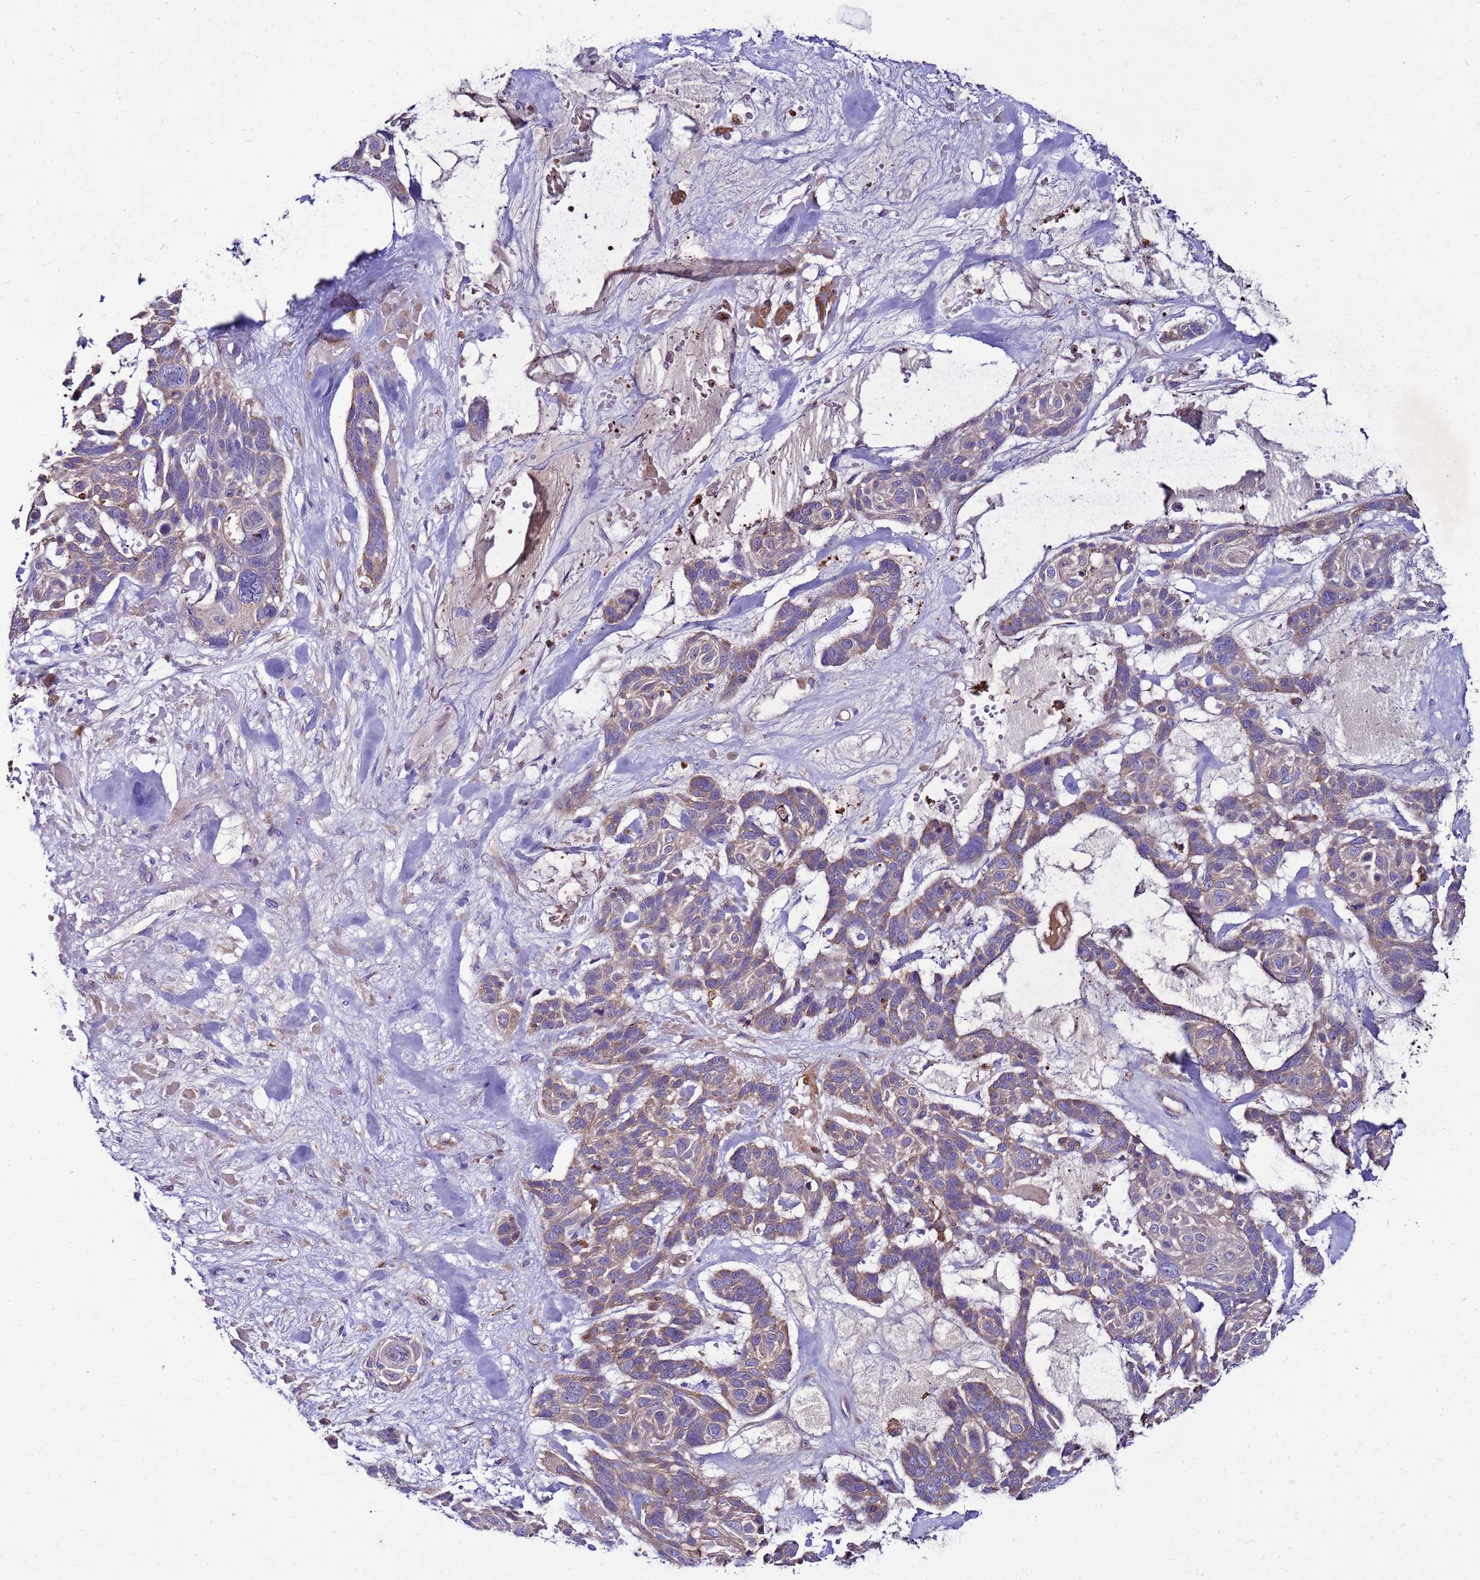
{"staining": {"intensity": "weak", "quantity": "25%-75%", "location": "cytoplasmic/membranous"}, "tissue": "skin cancer", "cell_type": "Tumor cells", "image_type": "cancer", "snomed": [{"axis": "morphology", "description": "Basal cell carcinoma"}, {"axis": "topography", "description": "Skin"}], "caption": "Immunohistochemistry (IHC) (DAB) staining of skin cancer (basal cell carcinoma) displays weak cytoplasmic/membranous protein positivity in about 25%-75% of tumor cells.", "gene": "ANTKMT", "patient": {"sex": "male", "age": 88}}